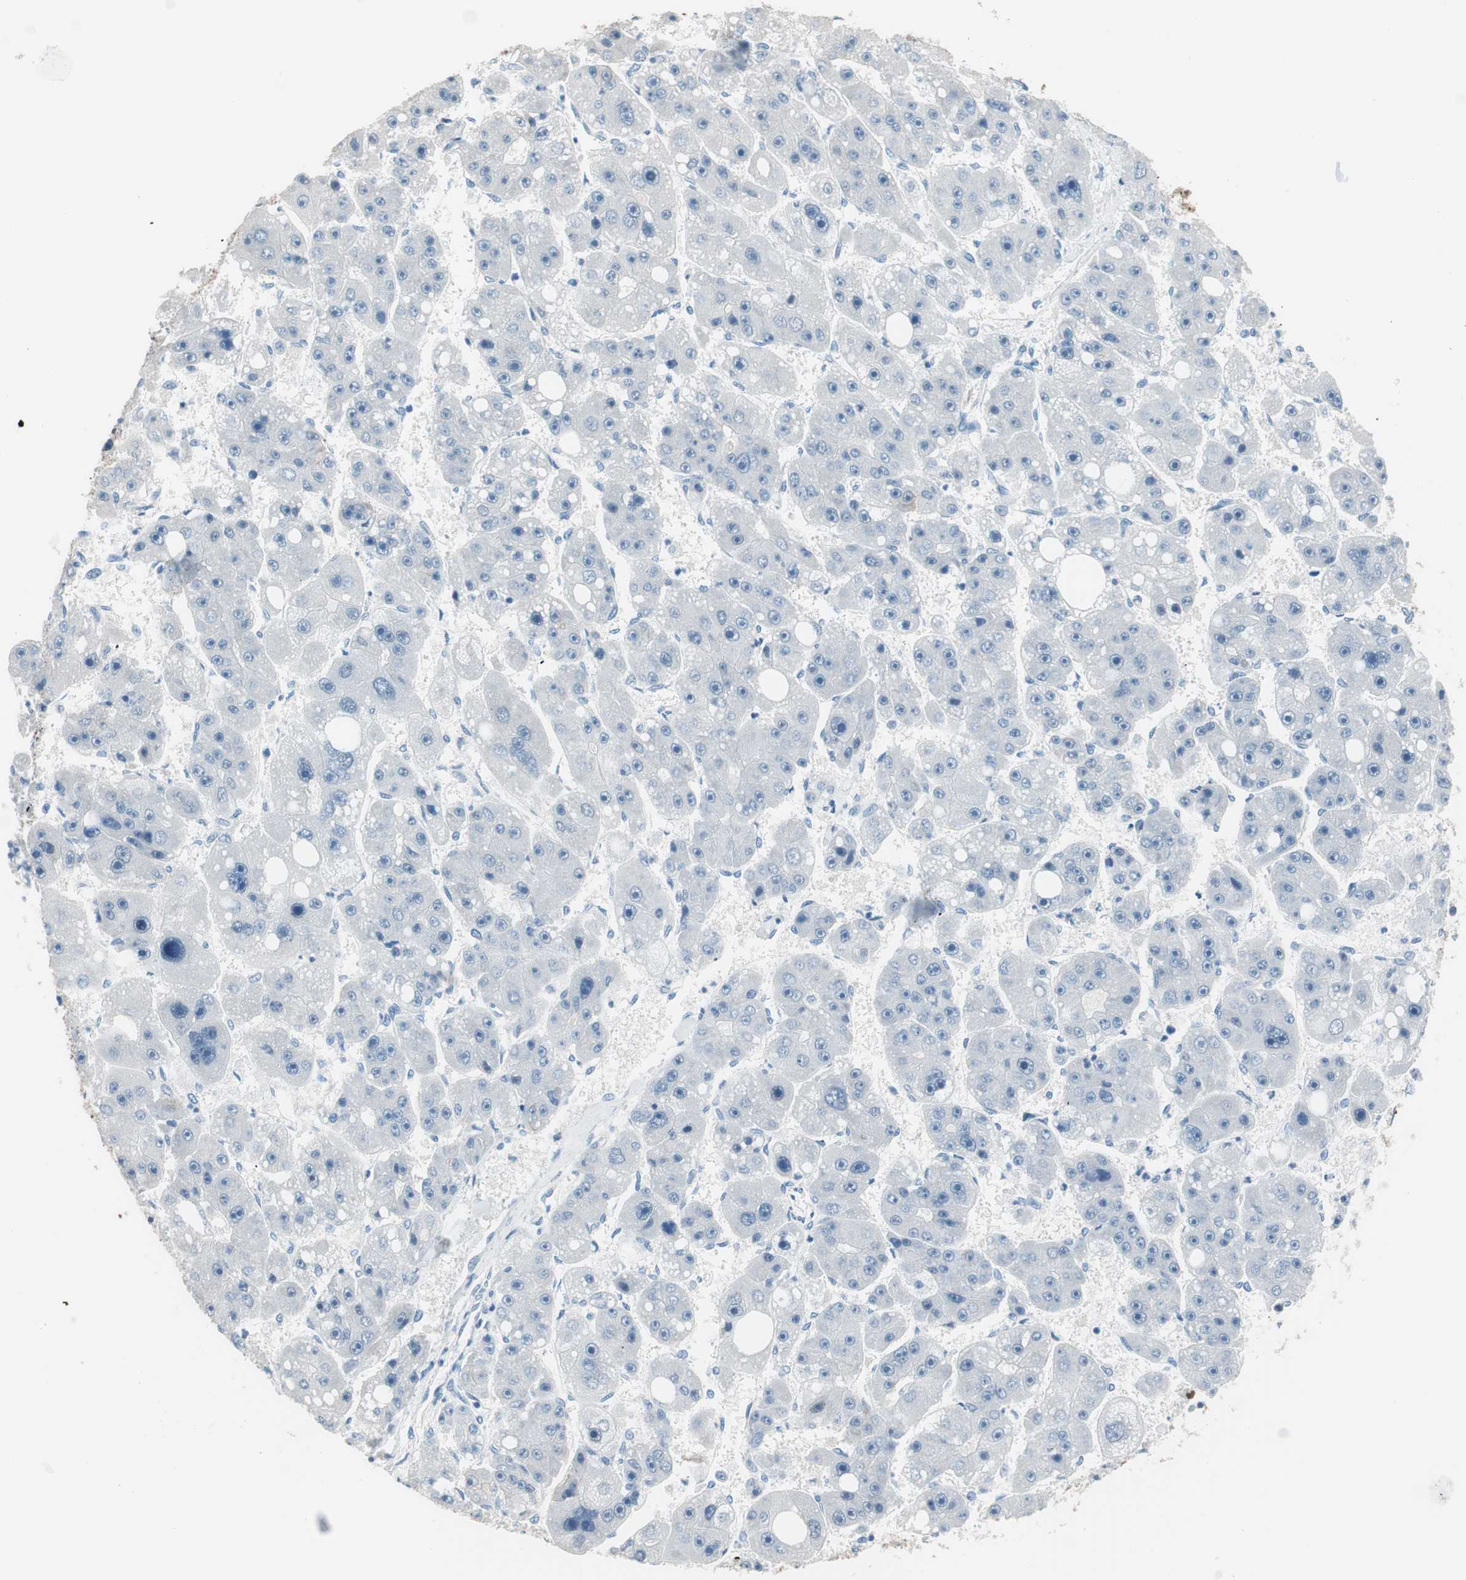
{"staining": {"intensity": "negative", "quantity": "none", "location": "none"}, "tissue": "liver cancer", "cell_type": "Tumor cells", "image_type": "cancer", "snomed": [{"axis": "morphology", "description": "Carcinoma, Hepatocellular, NOS"}, {"axis": "topography", "description": "Liver"}], "caption": "Tumor cells are negative for protein expression in human liver hepatocellular carcinoma.", "gene": "VIL1", "patient": {"sex": "female", "age": 61}}